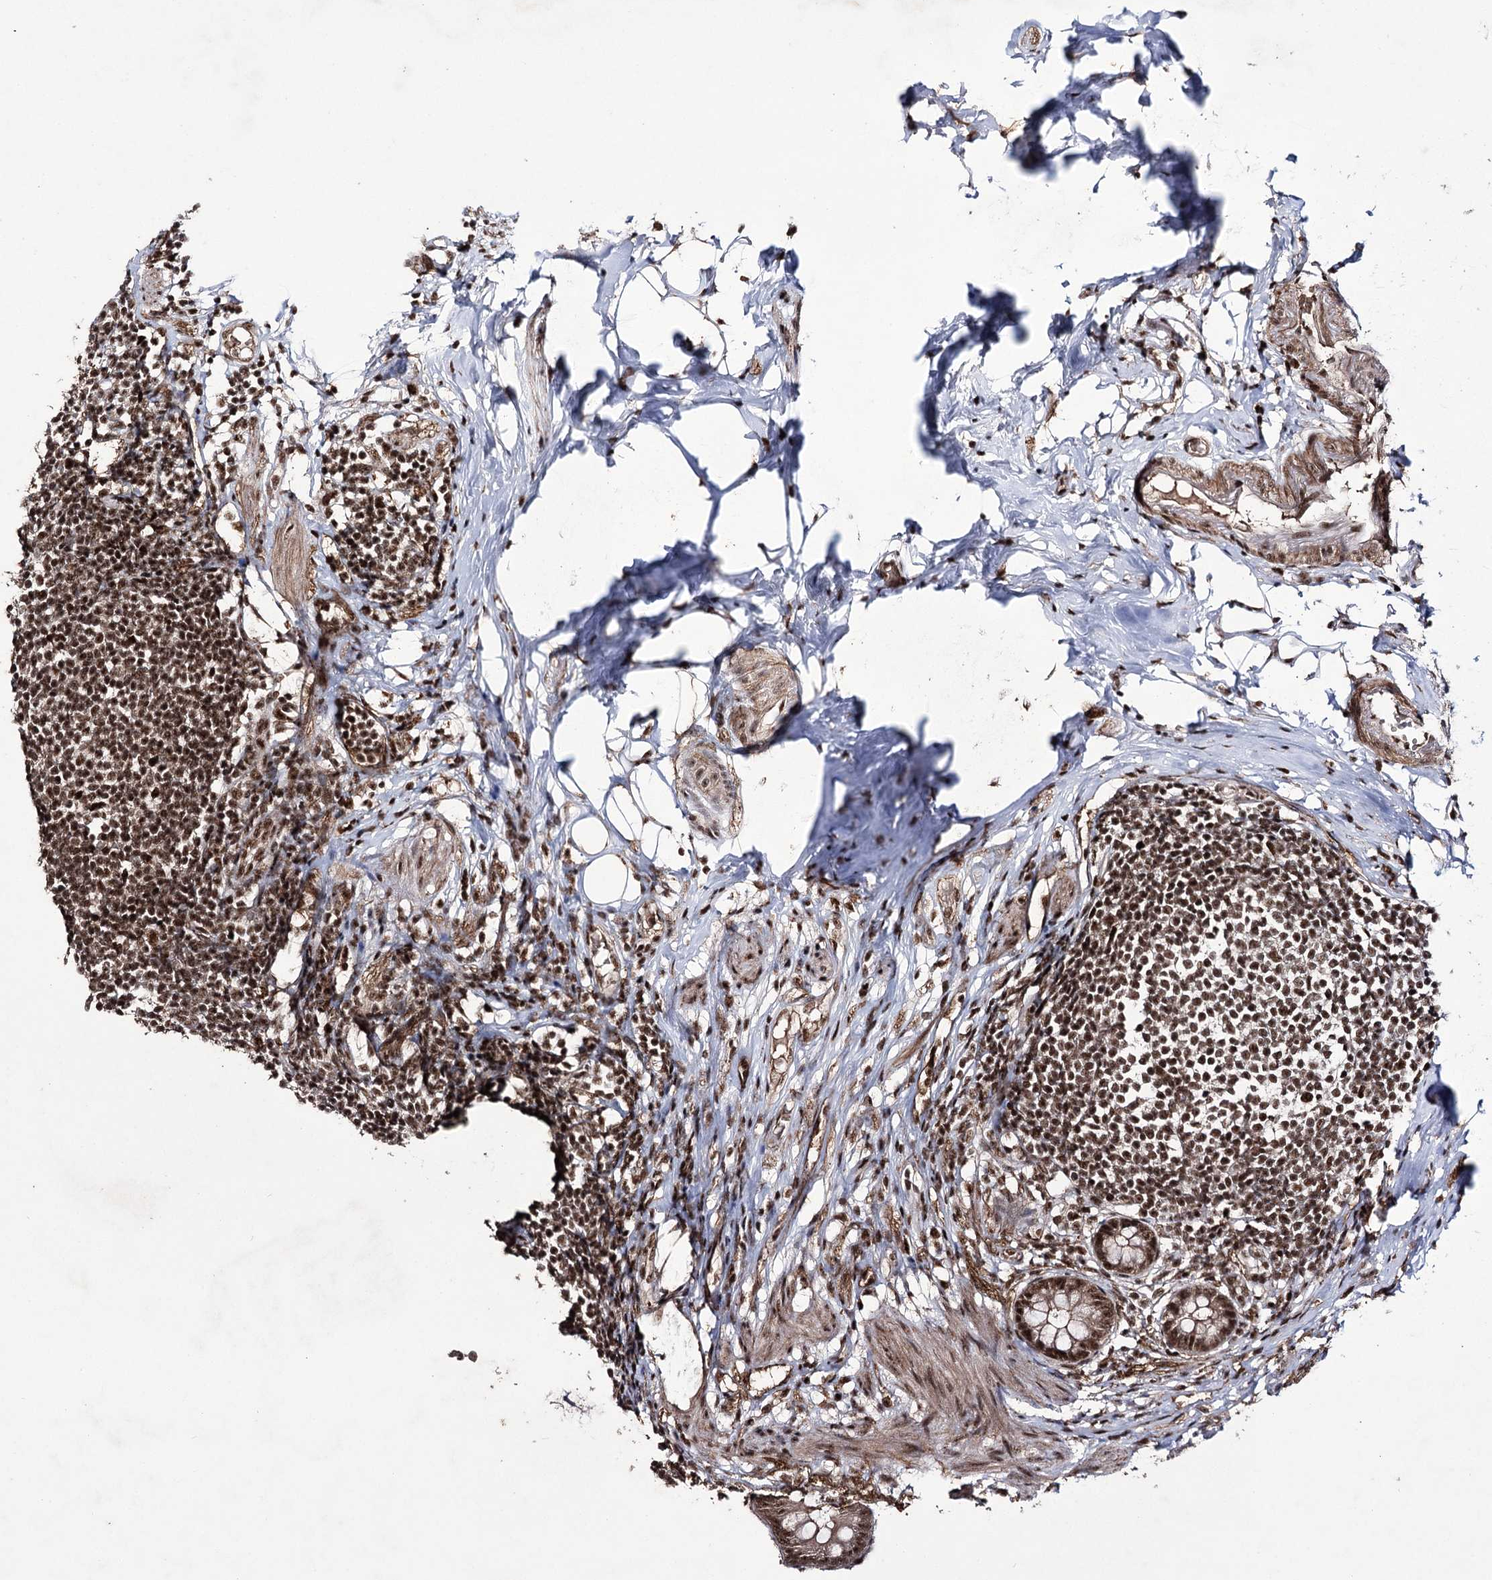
{"staining": {"intensity": "strong", "quantity": ">75%", "location": "nuclear"}, "tissue": "appendix", "cell_type": "Glandular cells", "image_type": "normal", "snomed": [{"axis": "morphology", "description": "Normal tissue, NOS"}, {"axis": "topography", "description": "Appendix"}], "caption": "Strong nuclear staining for a protein is seen in about >75% of glandular cells of normal appendix using IHC.", "gene": "PRPF40A", "patient": {"sex": "female", "age": 62}}